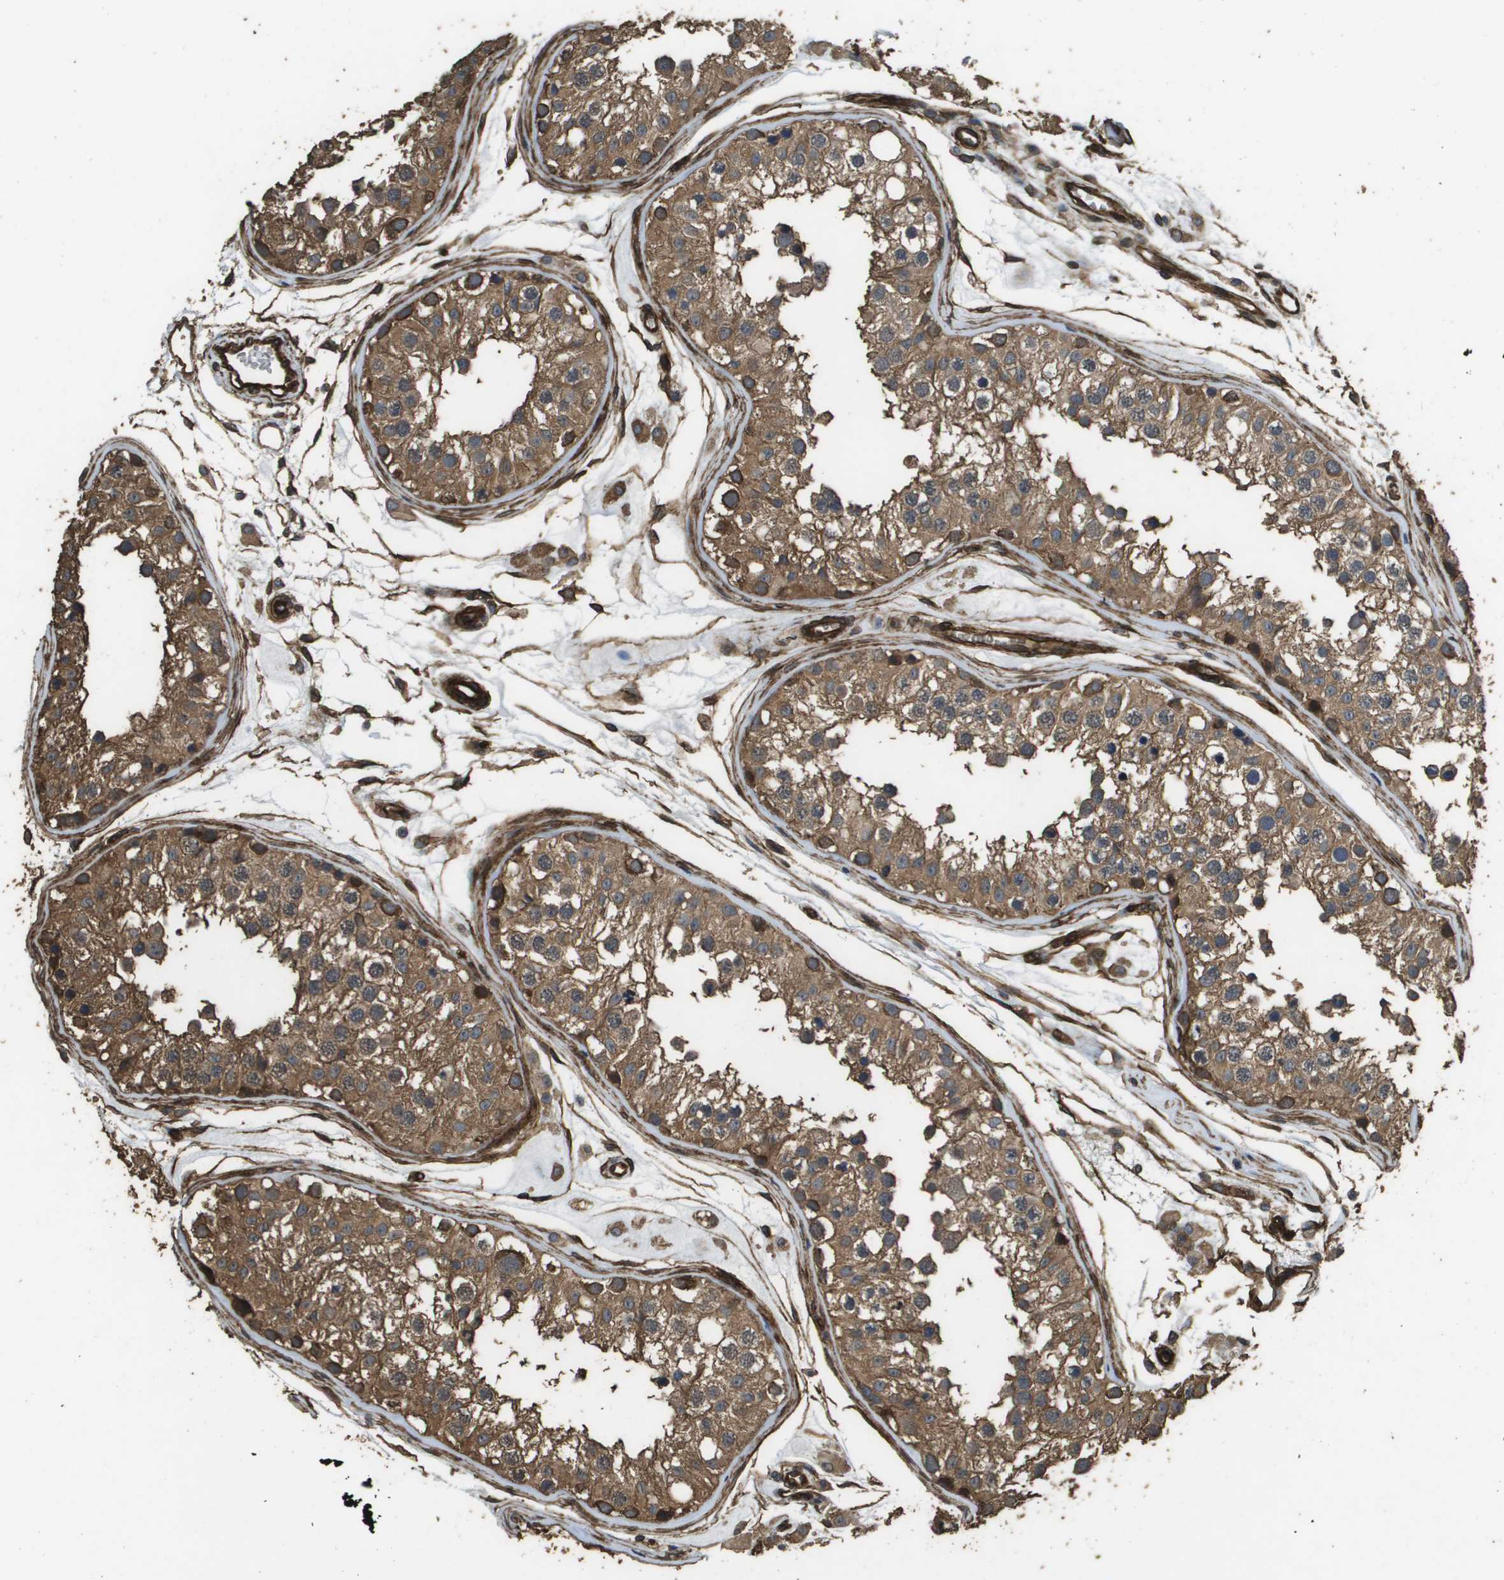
{"staining": {"intensity": "moderate", "quantity": ">75%", "location": "cytoplasmic/membranous"}, "tissue": "testis", "cell_type": "Cells in seminiferous ducts", "image_type": "normal", "snomed": [{"axis": "morphology", "description": "Normal tissue, NOS"}, {"axis": "morphology", "description": "Adenocarcinoma, metastatic, NOS"}, {"axis": "topography", "description": "Testis"}], "caption": "A brown stain highlights moderate cytoplasmic/membranous positivity of a protein in cells in seminiferous ducts of normal human testis.", "gene": "AAMP", "patient": {"sex": "male", "age": 26}}